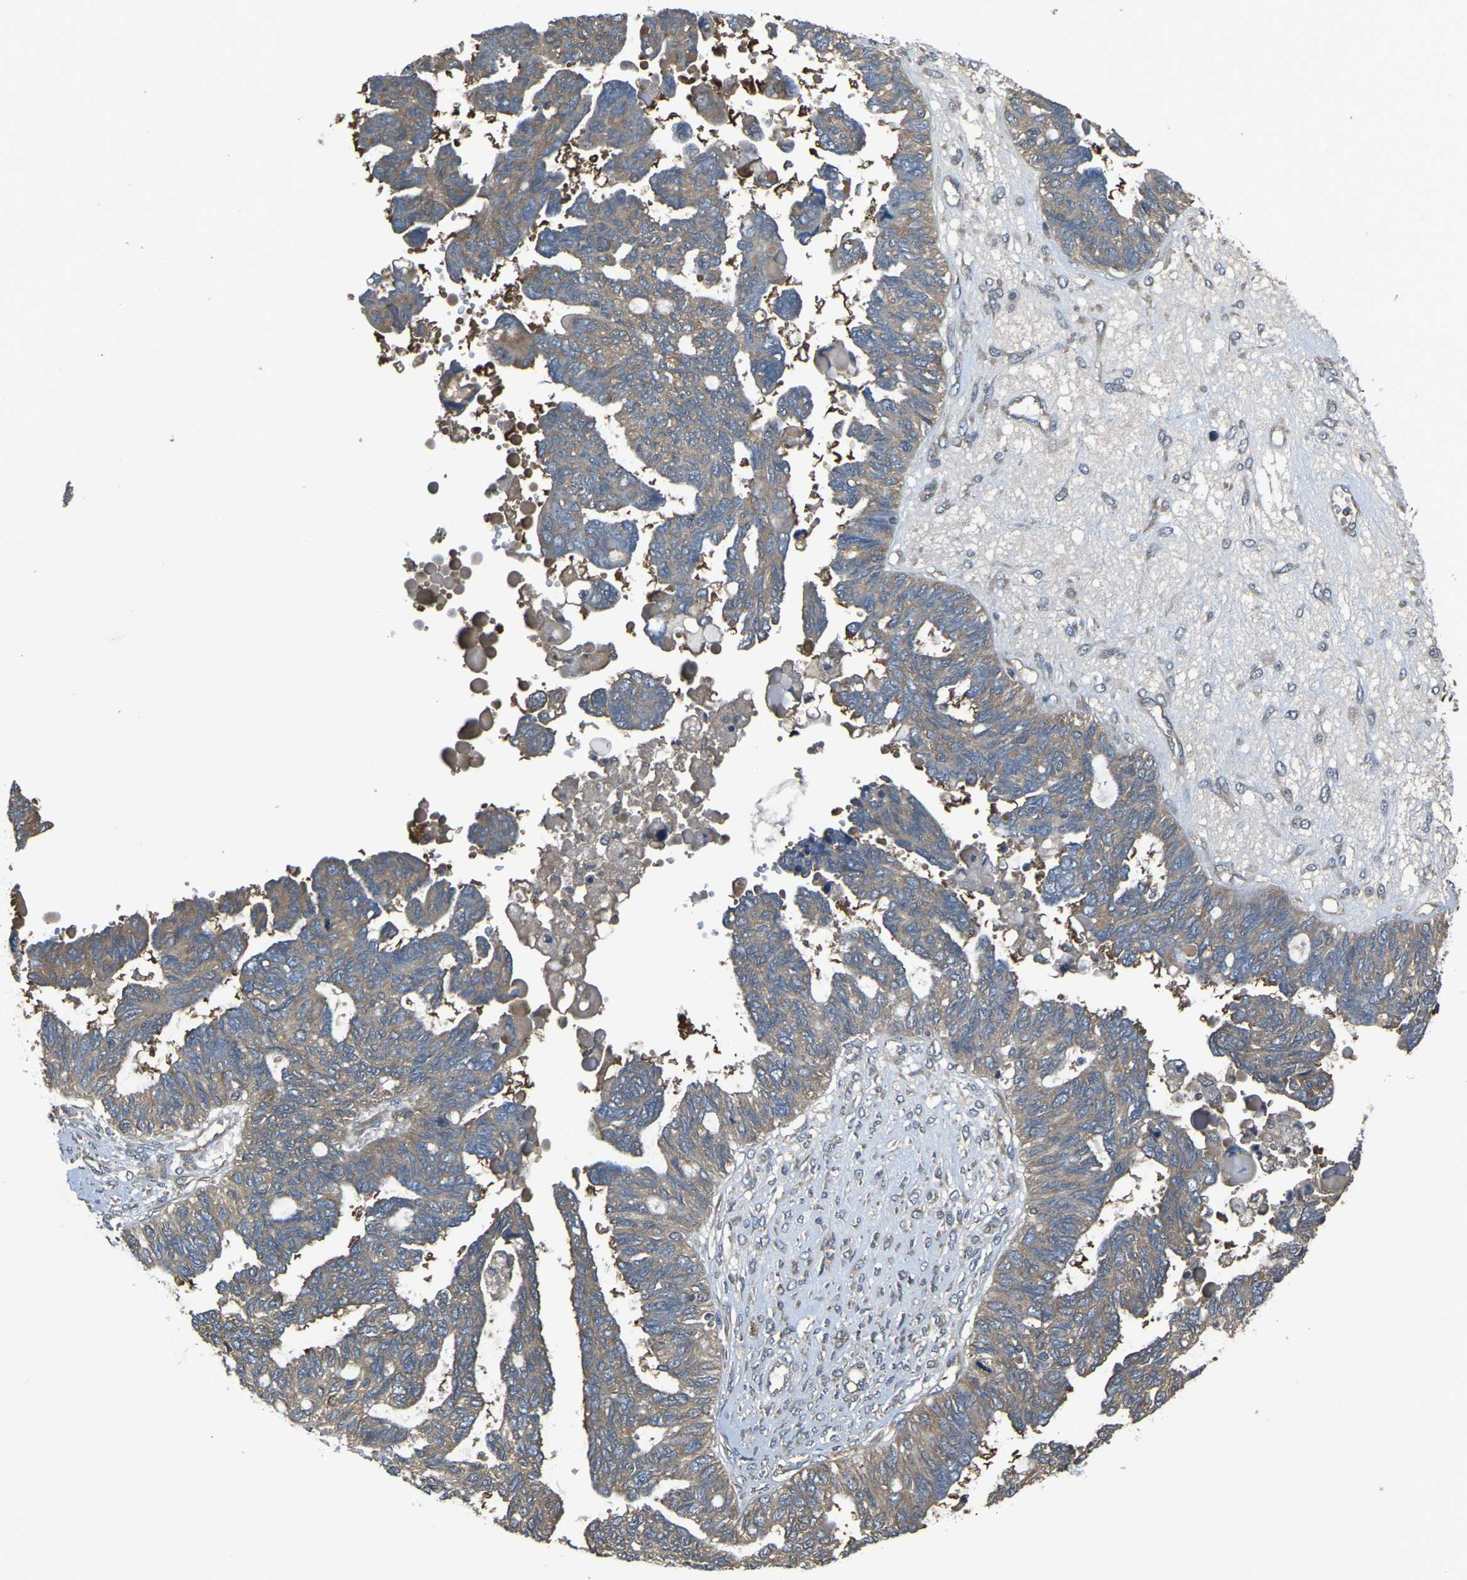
{"staining": {"intensity": "moderate", "quantity": ">75%", "location": "cytoplasmic/membranous"}, "tissue": "ovarian cancer", "cell_type": "Tumor cells", "image_type": "cancer", "snomed": [{"axis": "morphology", "description": "Cystadenocarcinoma, serous, NOS"}, {"axis": "topography", "description": "Ovary"}], "caption": "Immunohistochemistry (DAB (3,3'-diaminobenzidine)) staining of ovarian serous cystadenocarcinoma demonstrates moderate cytoplasmic/membranous protein staining in about >75% of tumor cells.", "gene": "AIMP1", "patient": {"sex": "female", "age": 79}}